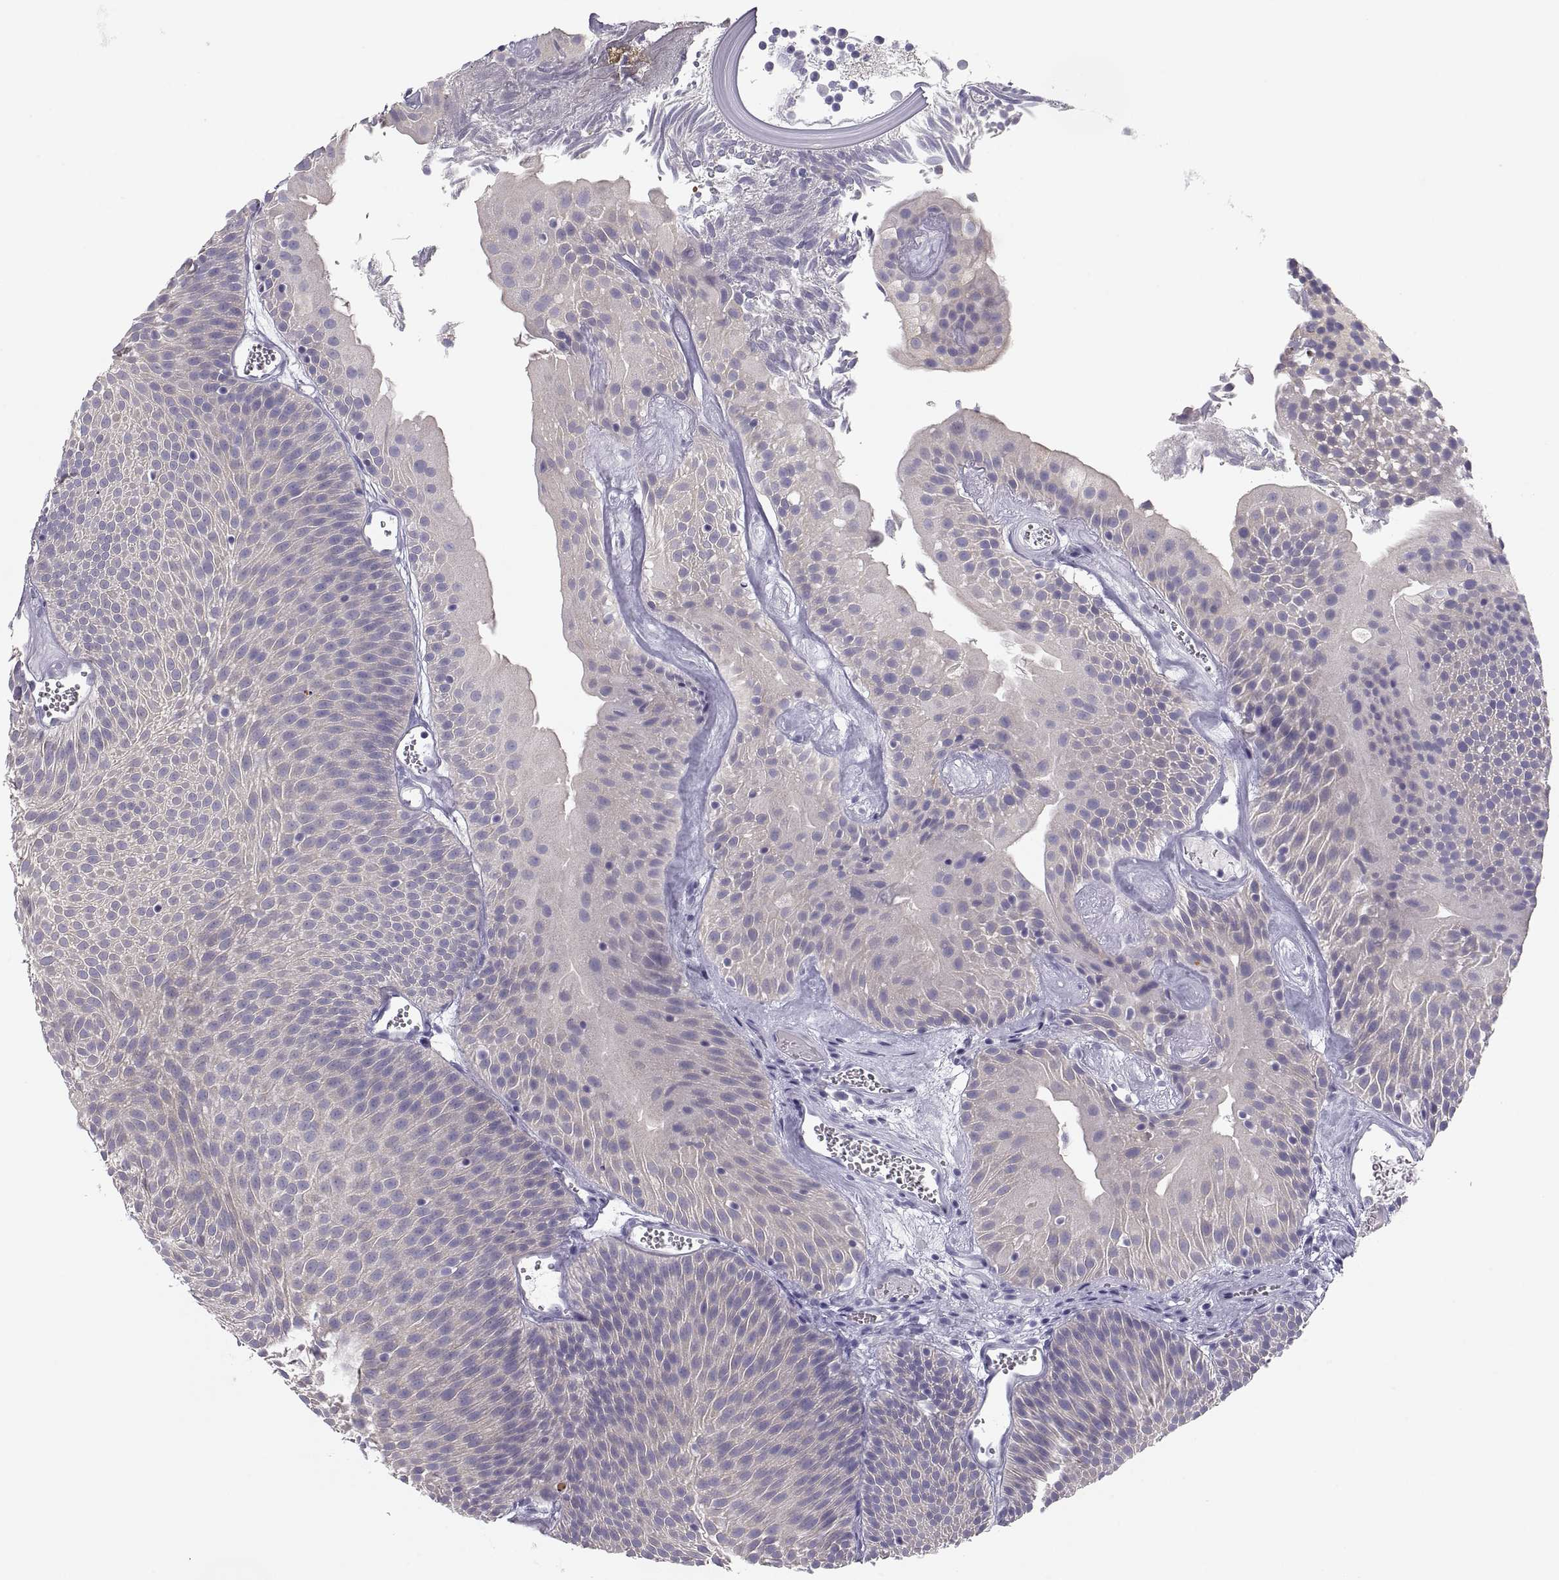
{"staining": {"intensity": "negative", "quantity": "none", "location": "none"}, "tissue": "urothelial cancer", "cell_type": "Tumor cells", "image_type": "cancer", "snomed": [{"axis": "morphology", "description": "Urothelial carcinoma, Low grade"}, {"axis": "topography", "description": "Urinary bladder"}], "caption": "High magnification brightfield microscopy of urothelial cancer stained with DAB (brown) and counterstained with hematoxylin (blue): tumor cells show no significant positivity.", "gene": "MAGEB2", "patient": {"sex": "male", "age": 52}}